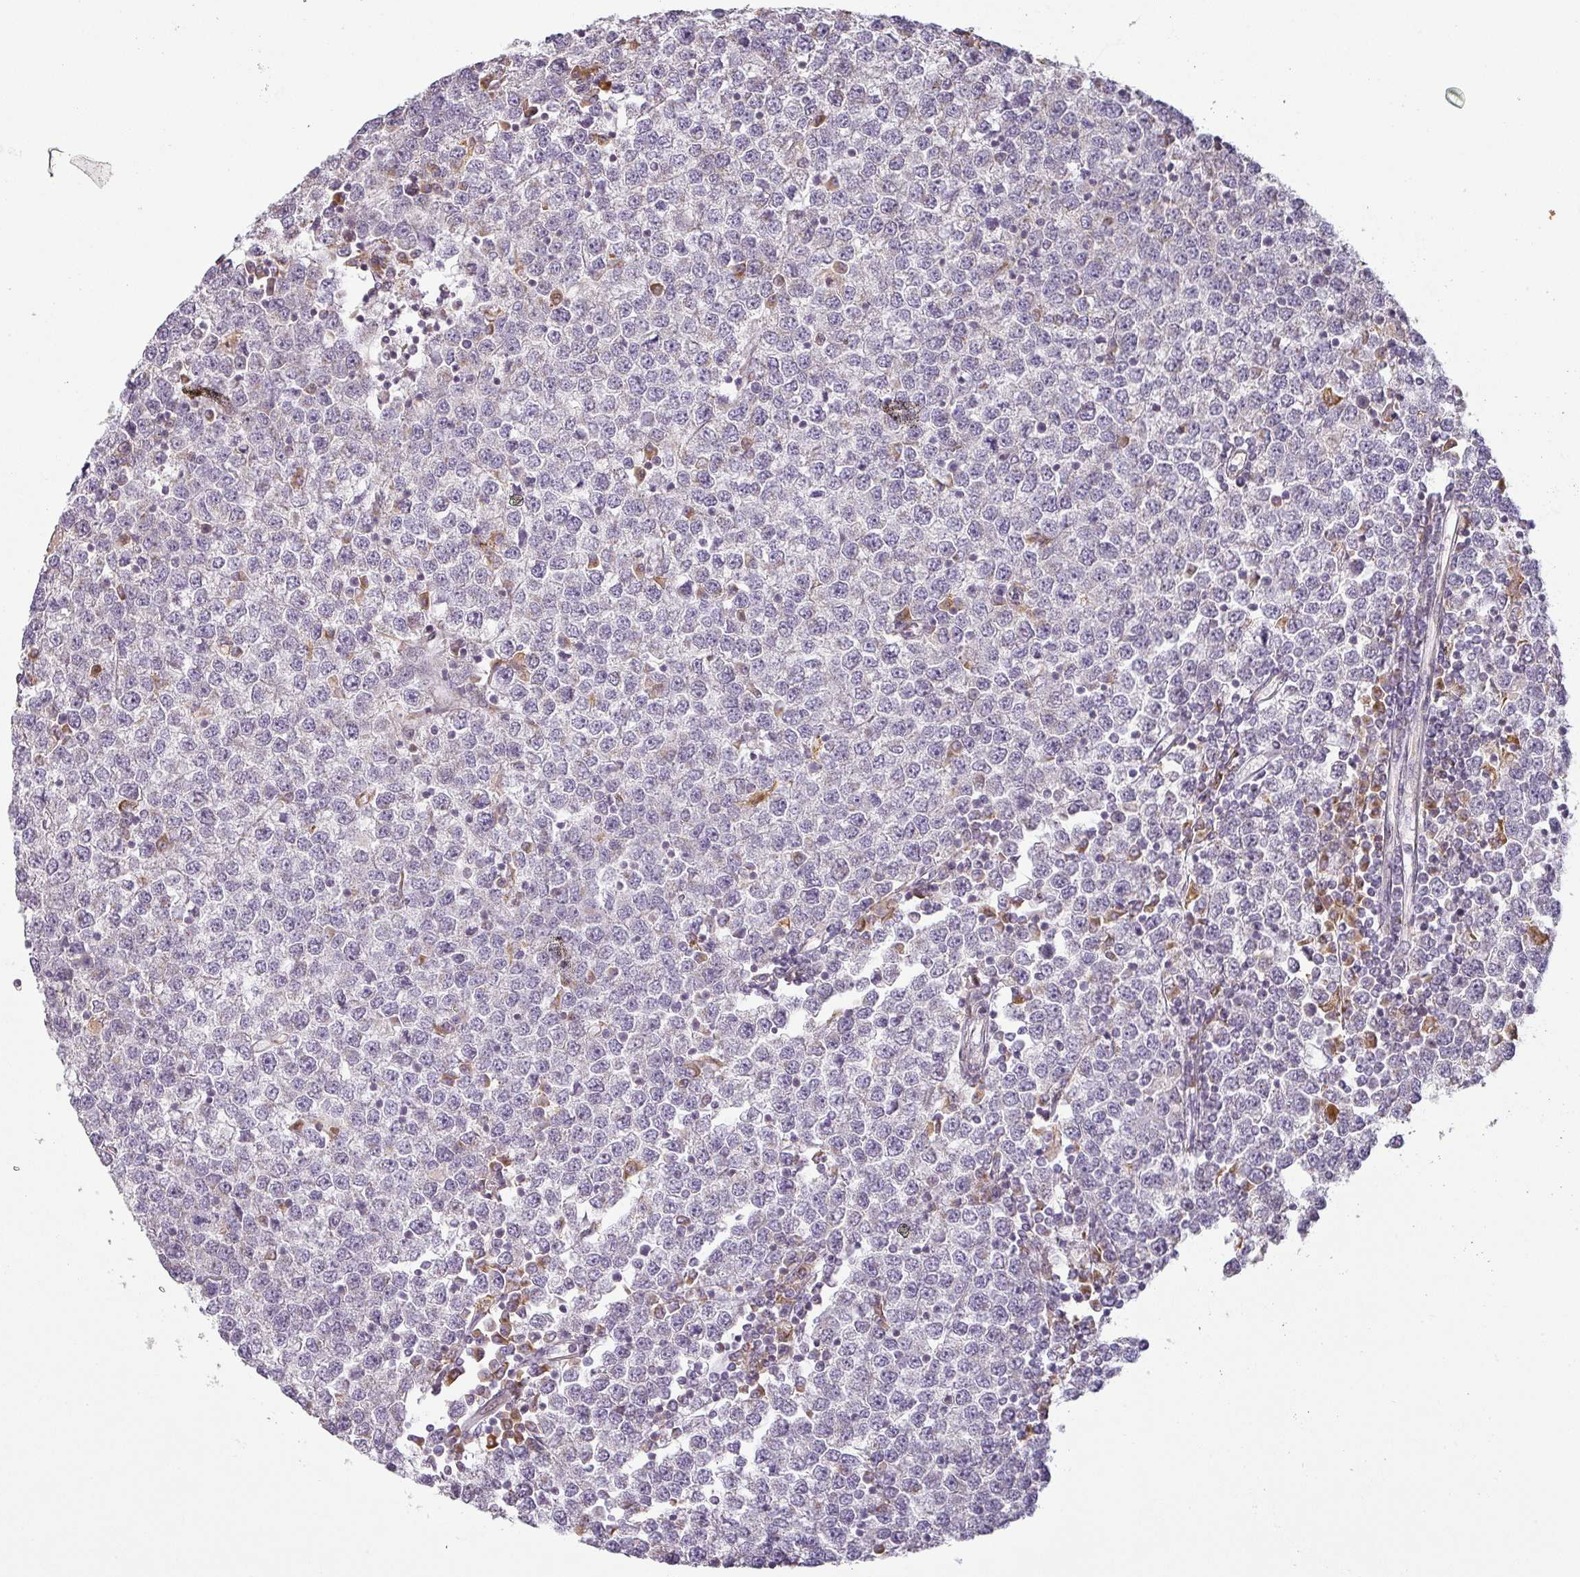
{"staining": {"intensity": "negative", "quantity": "none", "location": "none"}, "tissue": "testis cancer", "cell_type": "Tumor cells", "image_type": "cancer", "snomed": [{"axis": "morphology", "description": "Seminoma, NOS"}, {"axis": "topography", "description": "Testis"}], "caption": "Human seminoma (testis) stained for a protein using immunohistochemistry displays no expression in tumor cells.", "gene": "CCDC144A", "patient": {"sex": "male", "age": 65}}